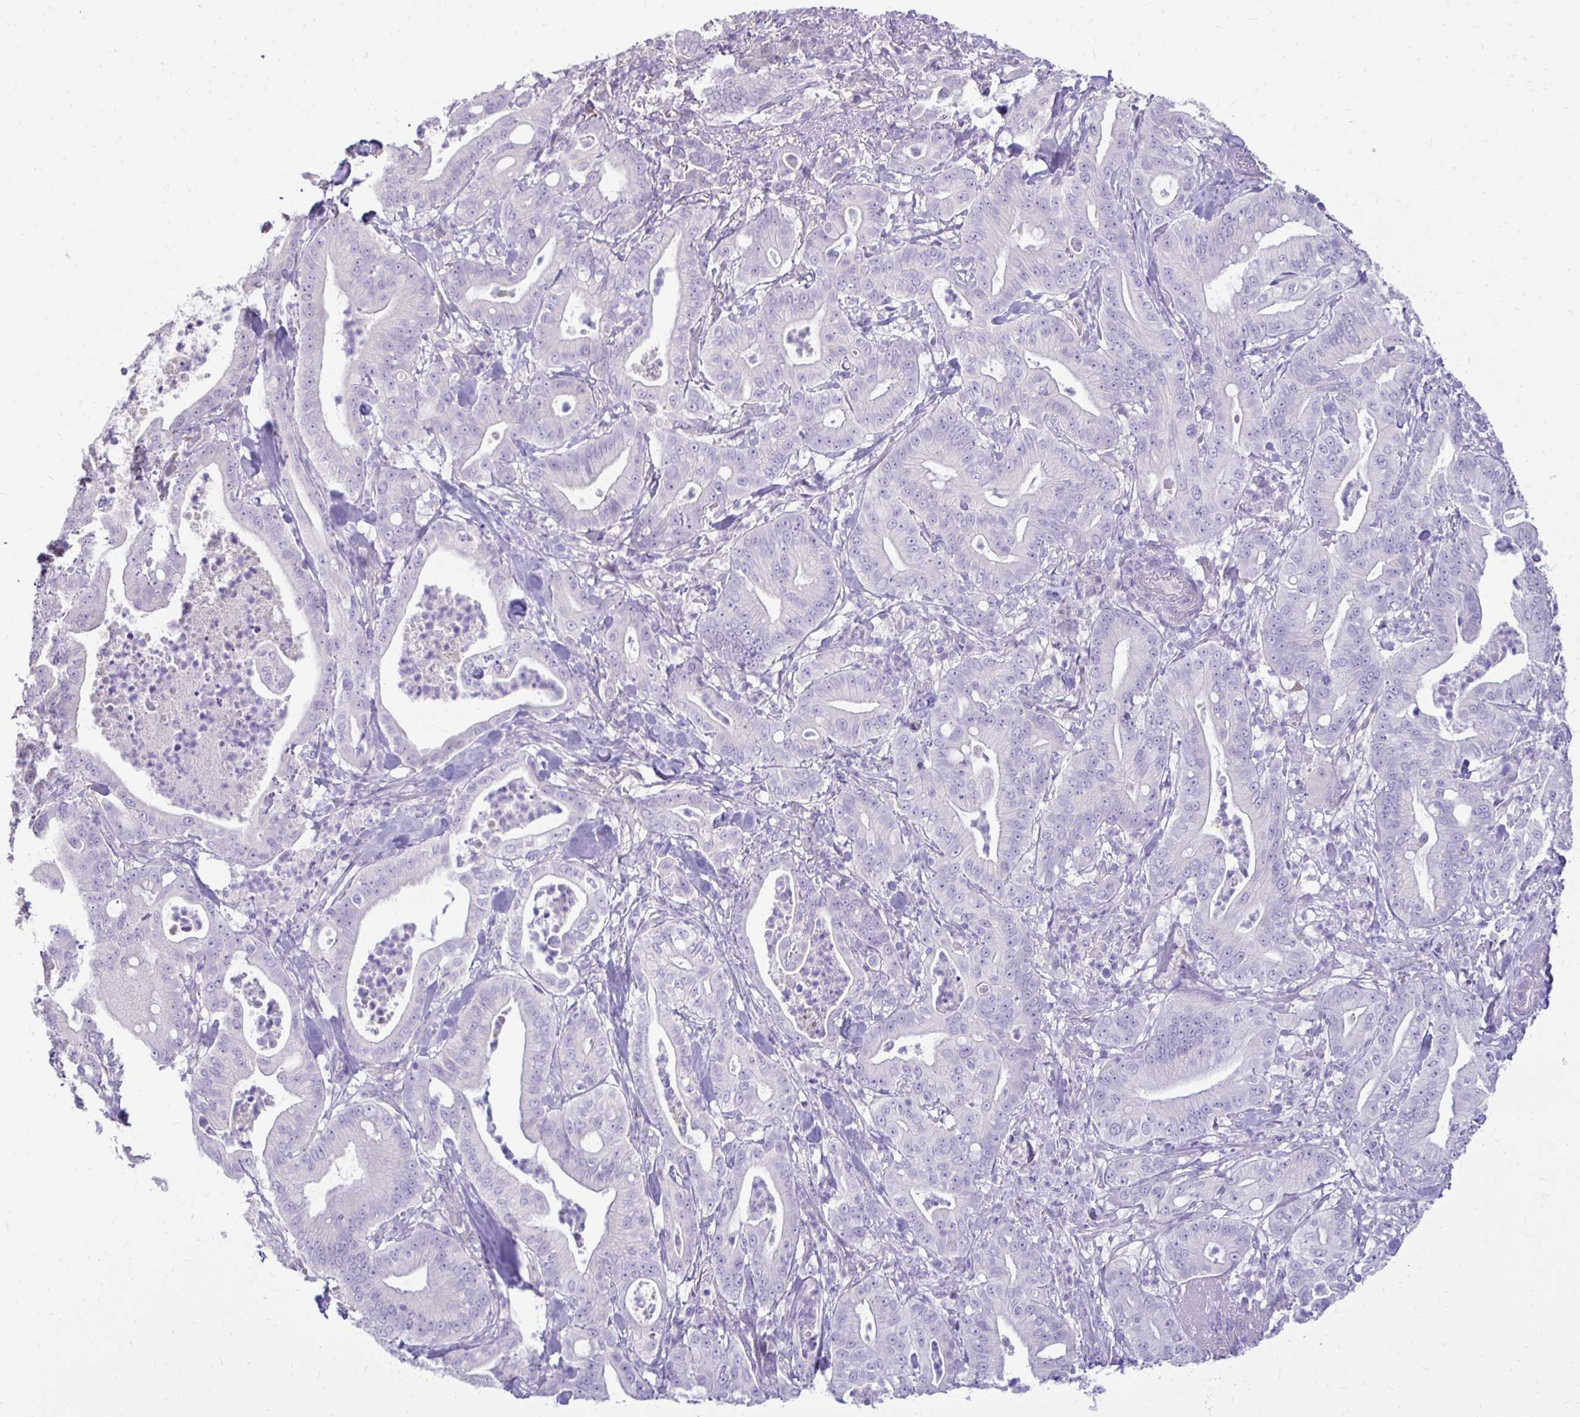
{"staining": {"intensity": "negative", "quantity": "none", "location": "none"}, "tissue": "pancreatic cancer", "cell_type": "Tumor cells", "image_type": "cancer", "snomed": [{"axis": "morphology", "description": "Adenocarcinoma, NOS"}, {"axis": "topography", "description": "Pancreas"}], "caption": "Immunohistochemical staining of pancreatic adenocarcinoma reveals no significant expression in tumor cells. The staining is performed using DAB (3,3'-diaminobenzidine) brown chromogen with nuclei counter-stained in using hematoxylin.", "gene": "GAS2", "patient": {"sex": "male", "age": 71}}